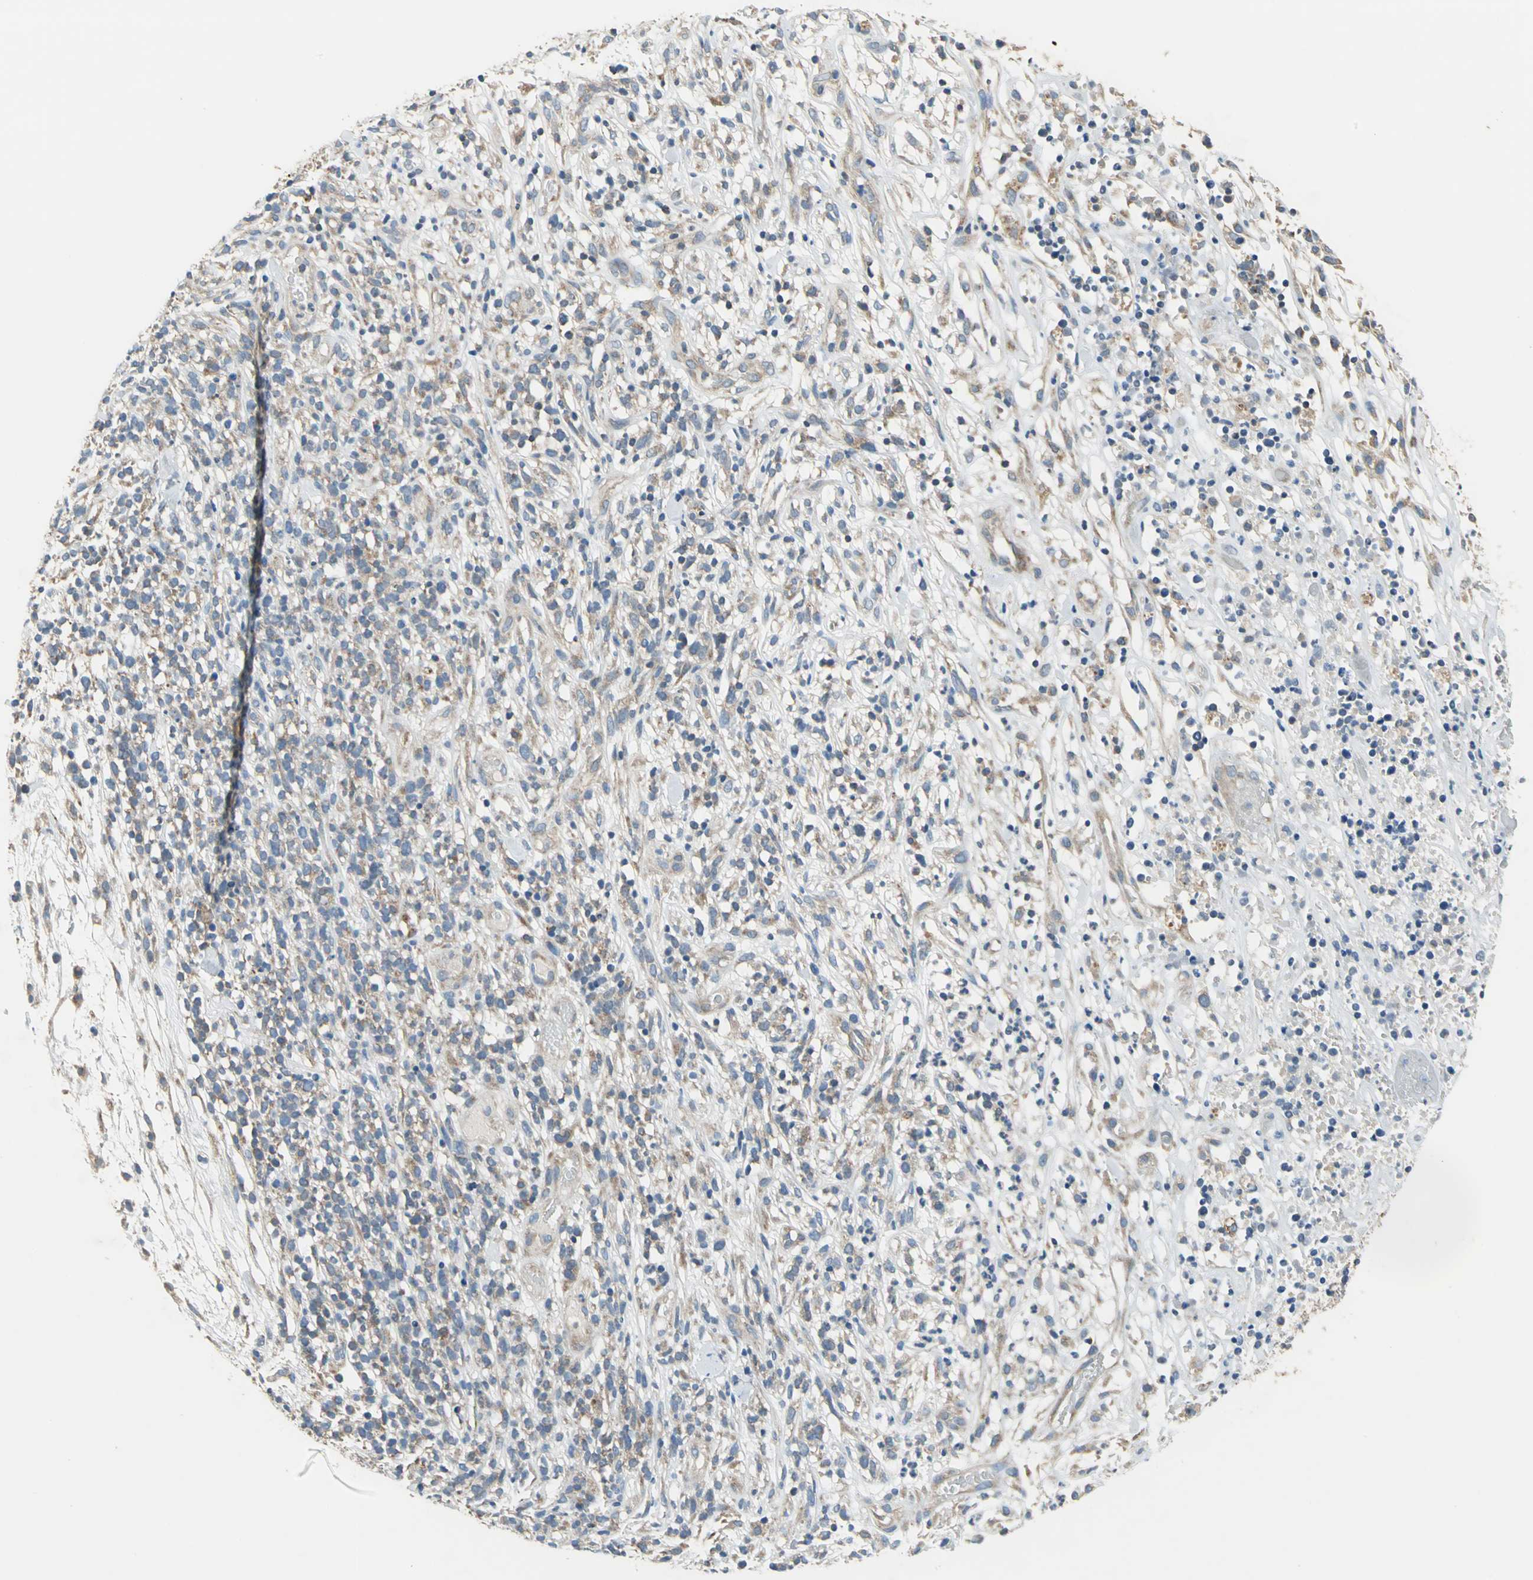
{"staining": {"intensity": "moderate", "quantity": "25%-75%", "location": "cytoplasmic/membranous"}, "tissue": "lymphoma", "cell_type": "Tumor cells", "image_type": "cancer", "snomed": [{"axis": "morphology", "description": "Malignant lymphoma, non-Hodgkin's type, High grade"}, {"axis": "topography", "description": "Lymph node"}], "caption": "High-power microscopy captured an immunohistochemistry (IHC) histopathology image of malignant lymphoma, non-Hodgkin's type (high-grade), revealing moderate cytoplasmic/membranous staining in approximately 25%-75% of tumor cells. The staining is performed using DAB (3,3'-diaminobenzidine) brown chromogen to label protein expression. The nuclei are counter-stained blue using hematoxylin.", "gene": "TRAK1", "patient": {"sex": "female", "age": 73}}